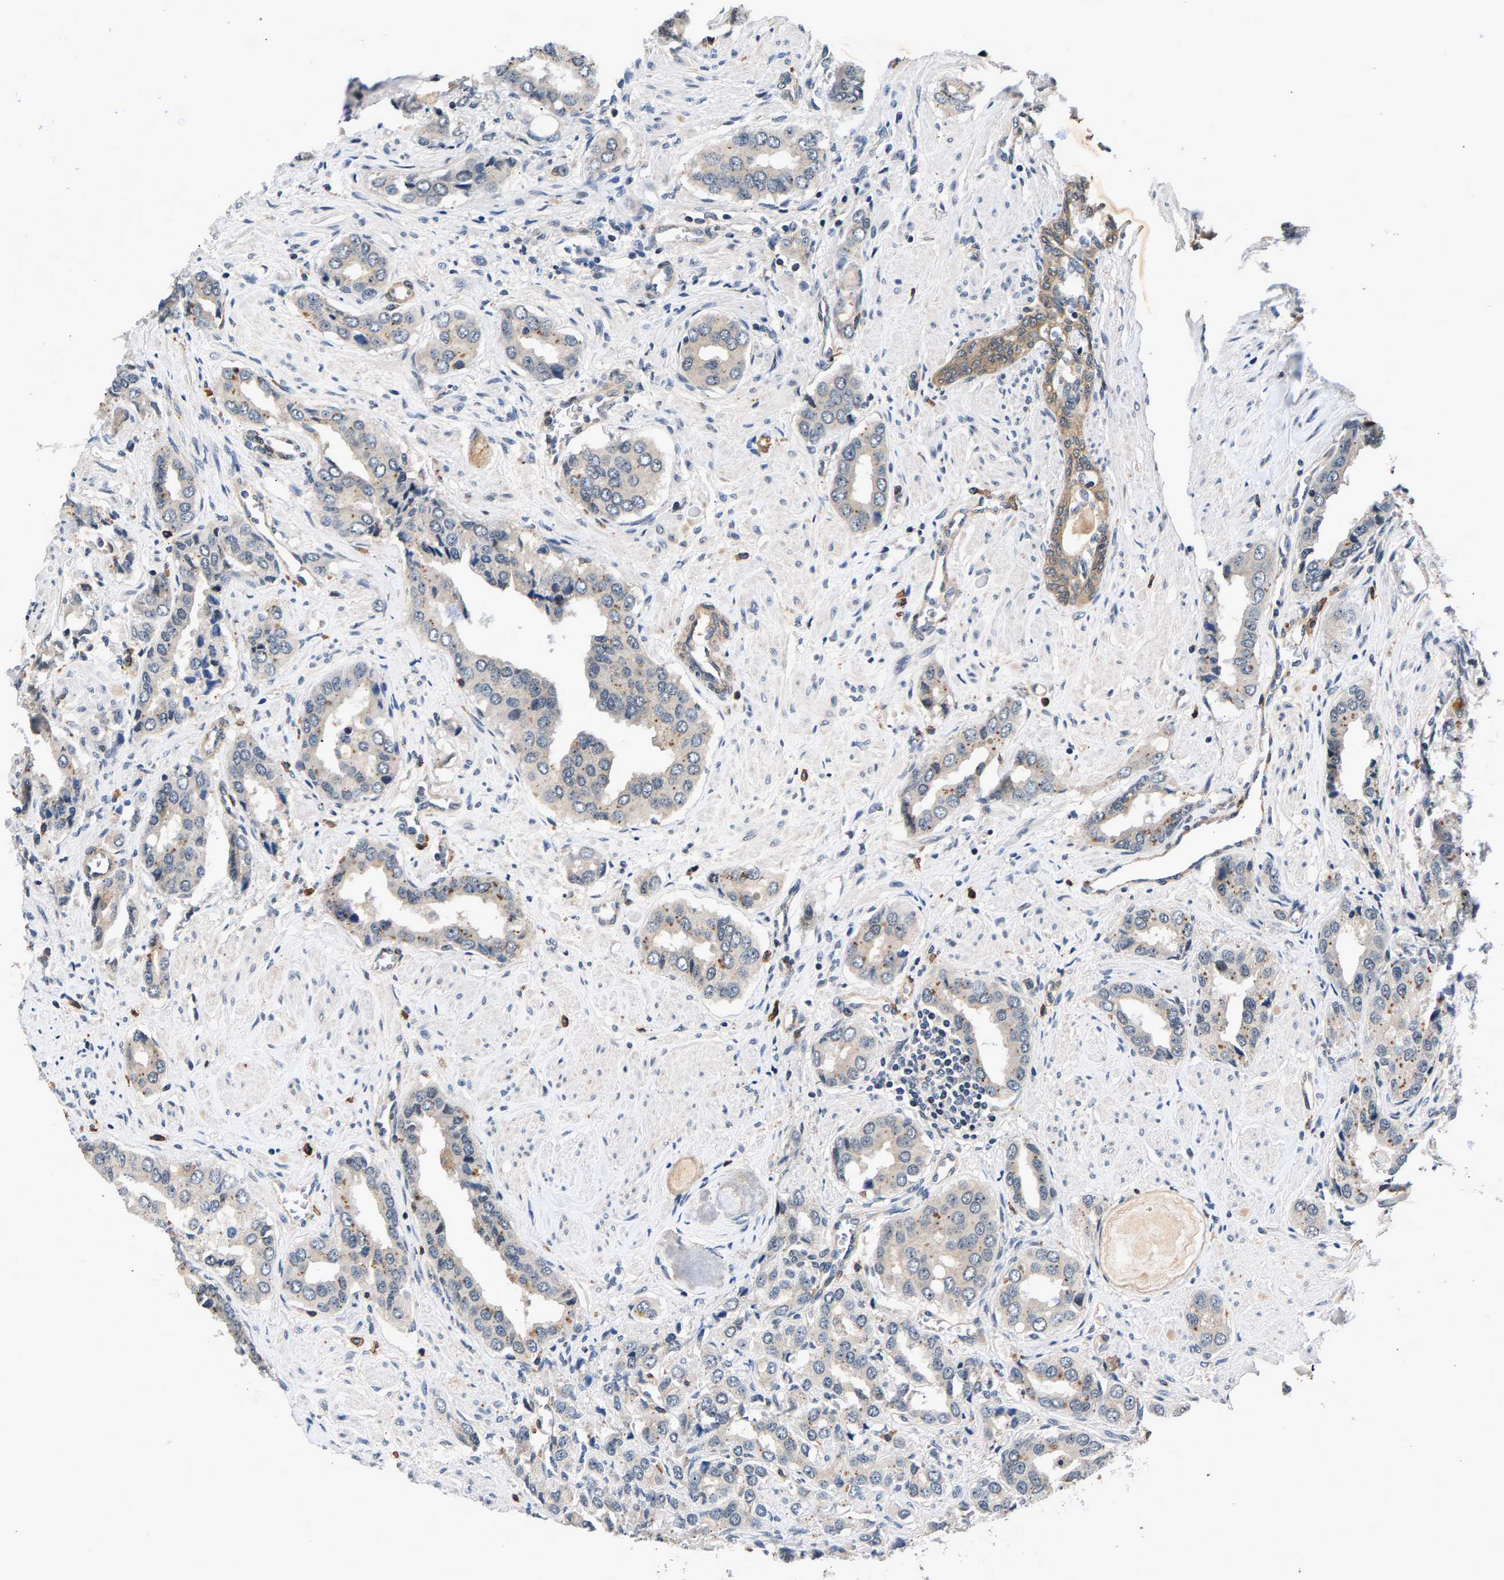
{"staining": {"intensity": "moderate", "quantity": "<25%", "location": "cytoplasmic/membranous"}, "tissue": "prostate cancer", "cell_type": "Tumor cells", "image_type": "cancer", "snomed": [{"axis": "morphology", "description": "Adenocarcinoma, High grade"}, {"axis": "topography", "description": "Prostate"}], "caption": "Prostate cancer (adenocarcinoma (high-grade)) stained with a brown dye shows moderate cytoplasmic/membranous positive positivity in approximately <25% of tumor cells.", "gene": "RBM33", "patient": {"sex": "male", "age": 52}}